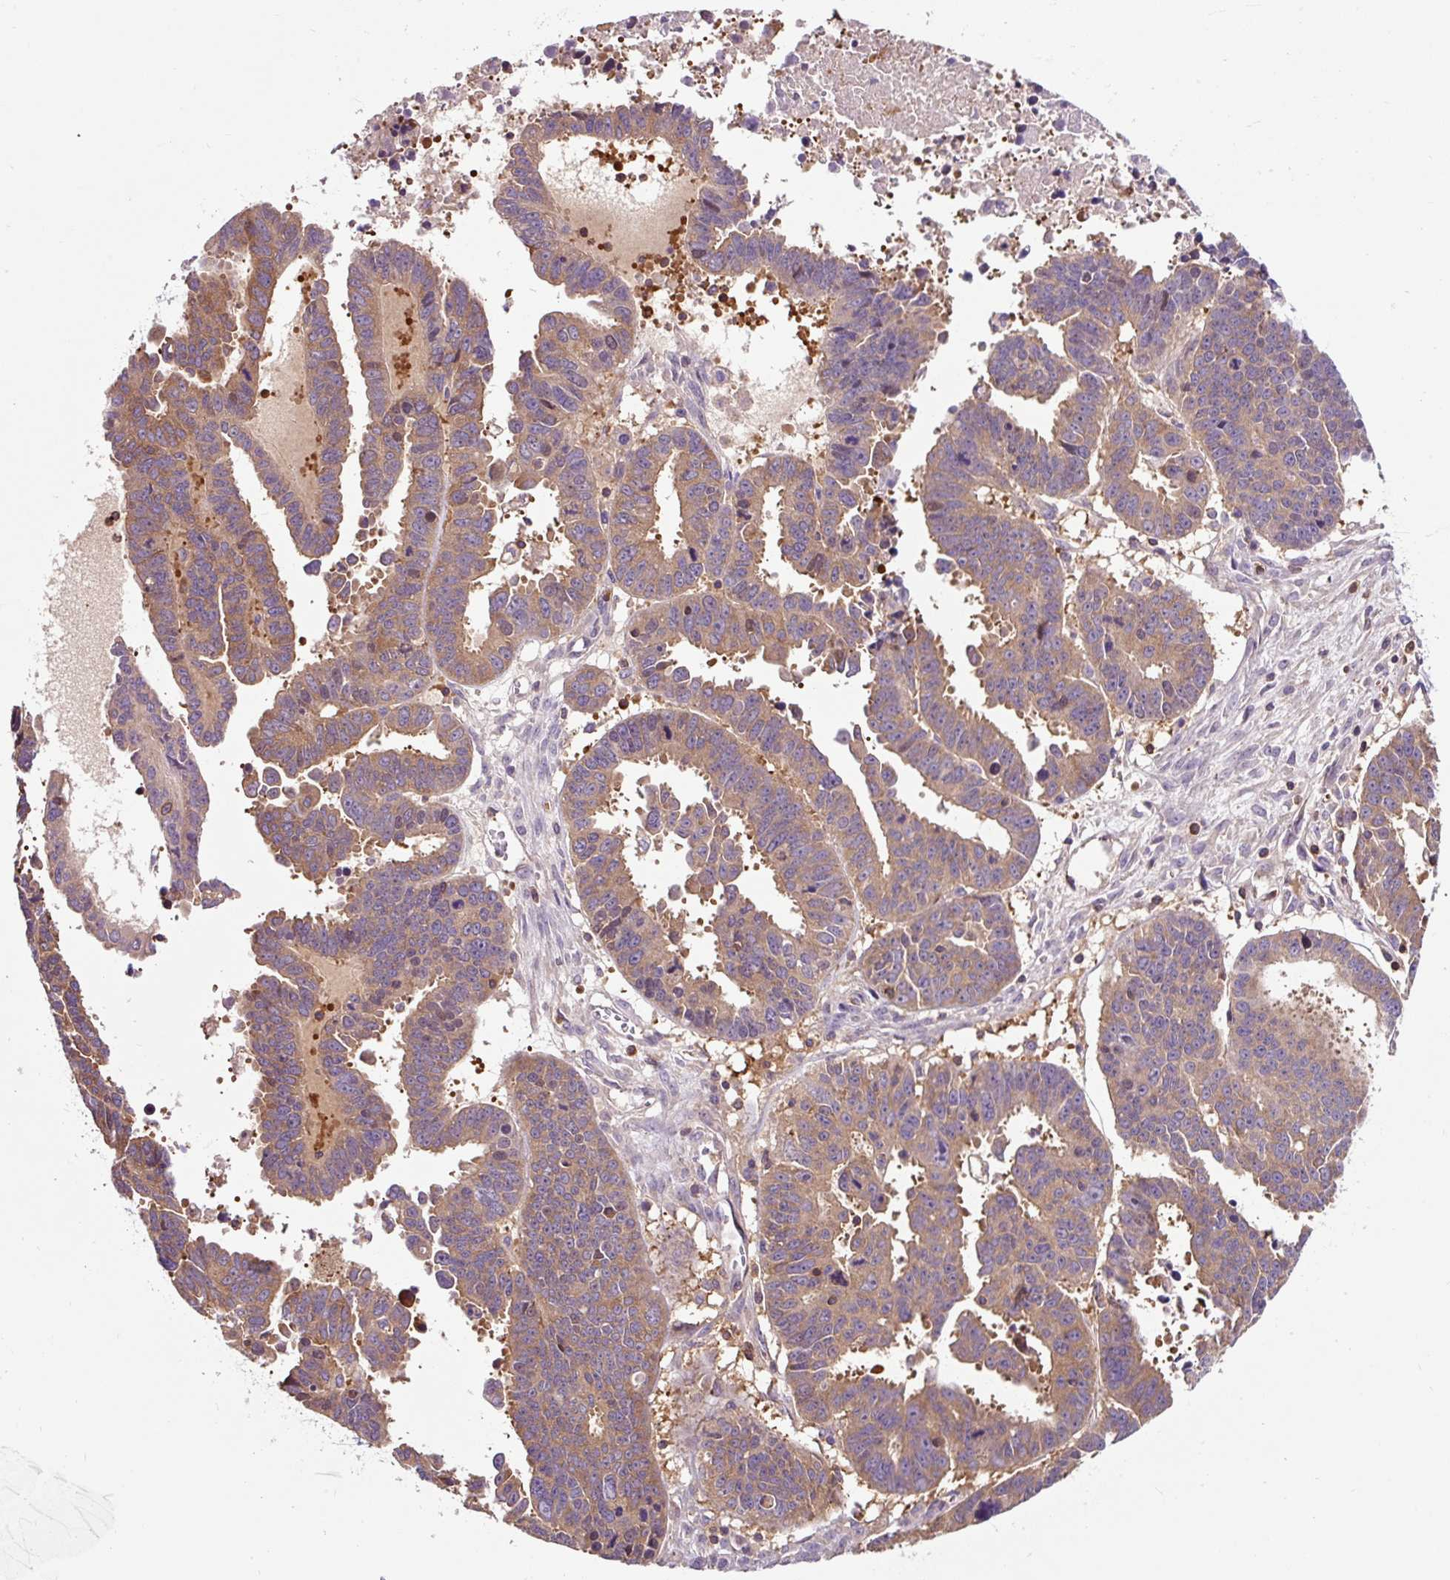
{"staining": {"intensity": "moderate", "quantity": ">75%", "location": "cytoplasmic/membranous"}, "tissue": "ovarian cancer", "cell_type": "Tumor cells", "image_type": "cancer", "snomed": [{"axis": "morphology", "description": "Carcinoma, endometroid"}, {"axis": "morphology", "description": "Cystadenocarcinoma, serous, NOS"}, {"axis": "topography", "description": "Ovary"}], "caption": "Tumor cells demonstrate moderate cytoplasmic/membranous expression in about >75% of cells in endometroid carcinoma (ovarian).", "gene": "CISD3", "patient": {"sex": "female", "age": 45}}